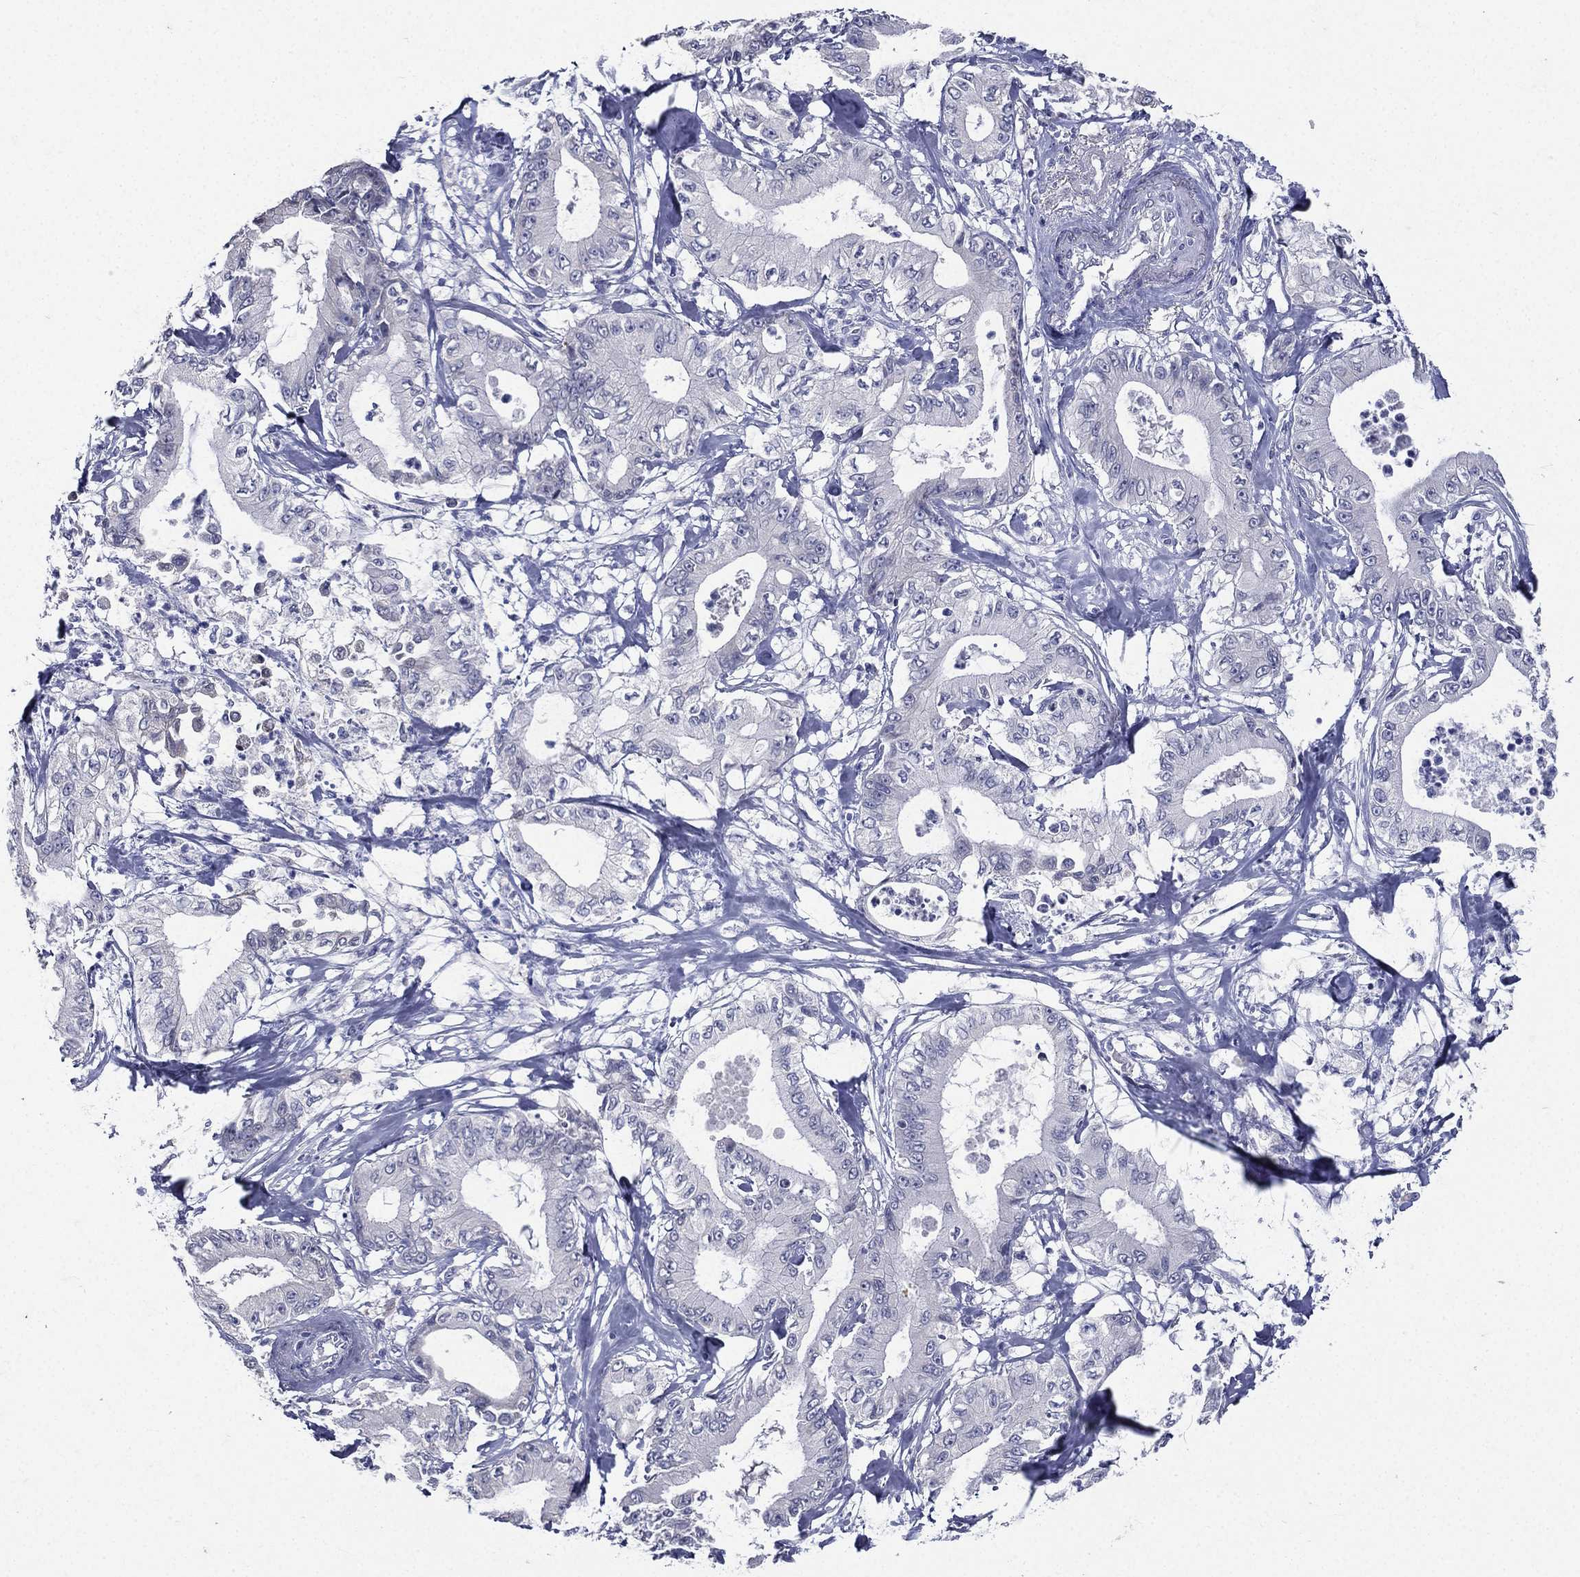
{"staining": {"intensity": "negative", "quantity": "none", "location": "none"}, "tissue": "pancreatic cancer", "cell_type": "Tumor cells", "image_type": "cancer", "snomed": [{"axis": "morphology", "description": "Adenocarcinoma, NOS"}, {"axis": "topography", "description": "Pancreas"}], "caption": "This is an IHC histopathology image of human adenocarcinoma (pancreatic). There is no positivity in tumor cells.", "gene": "TGM1", "patient": {"sex": "male", "age": 71}}